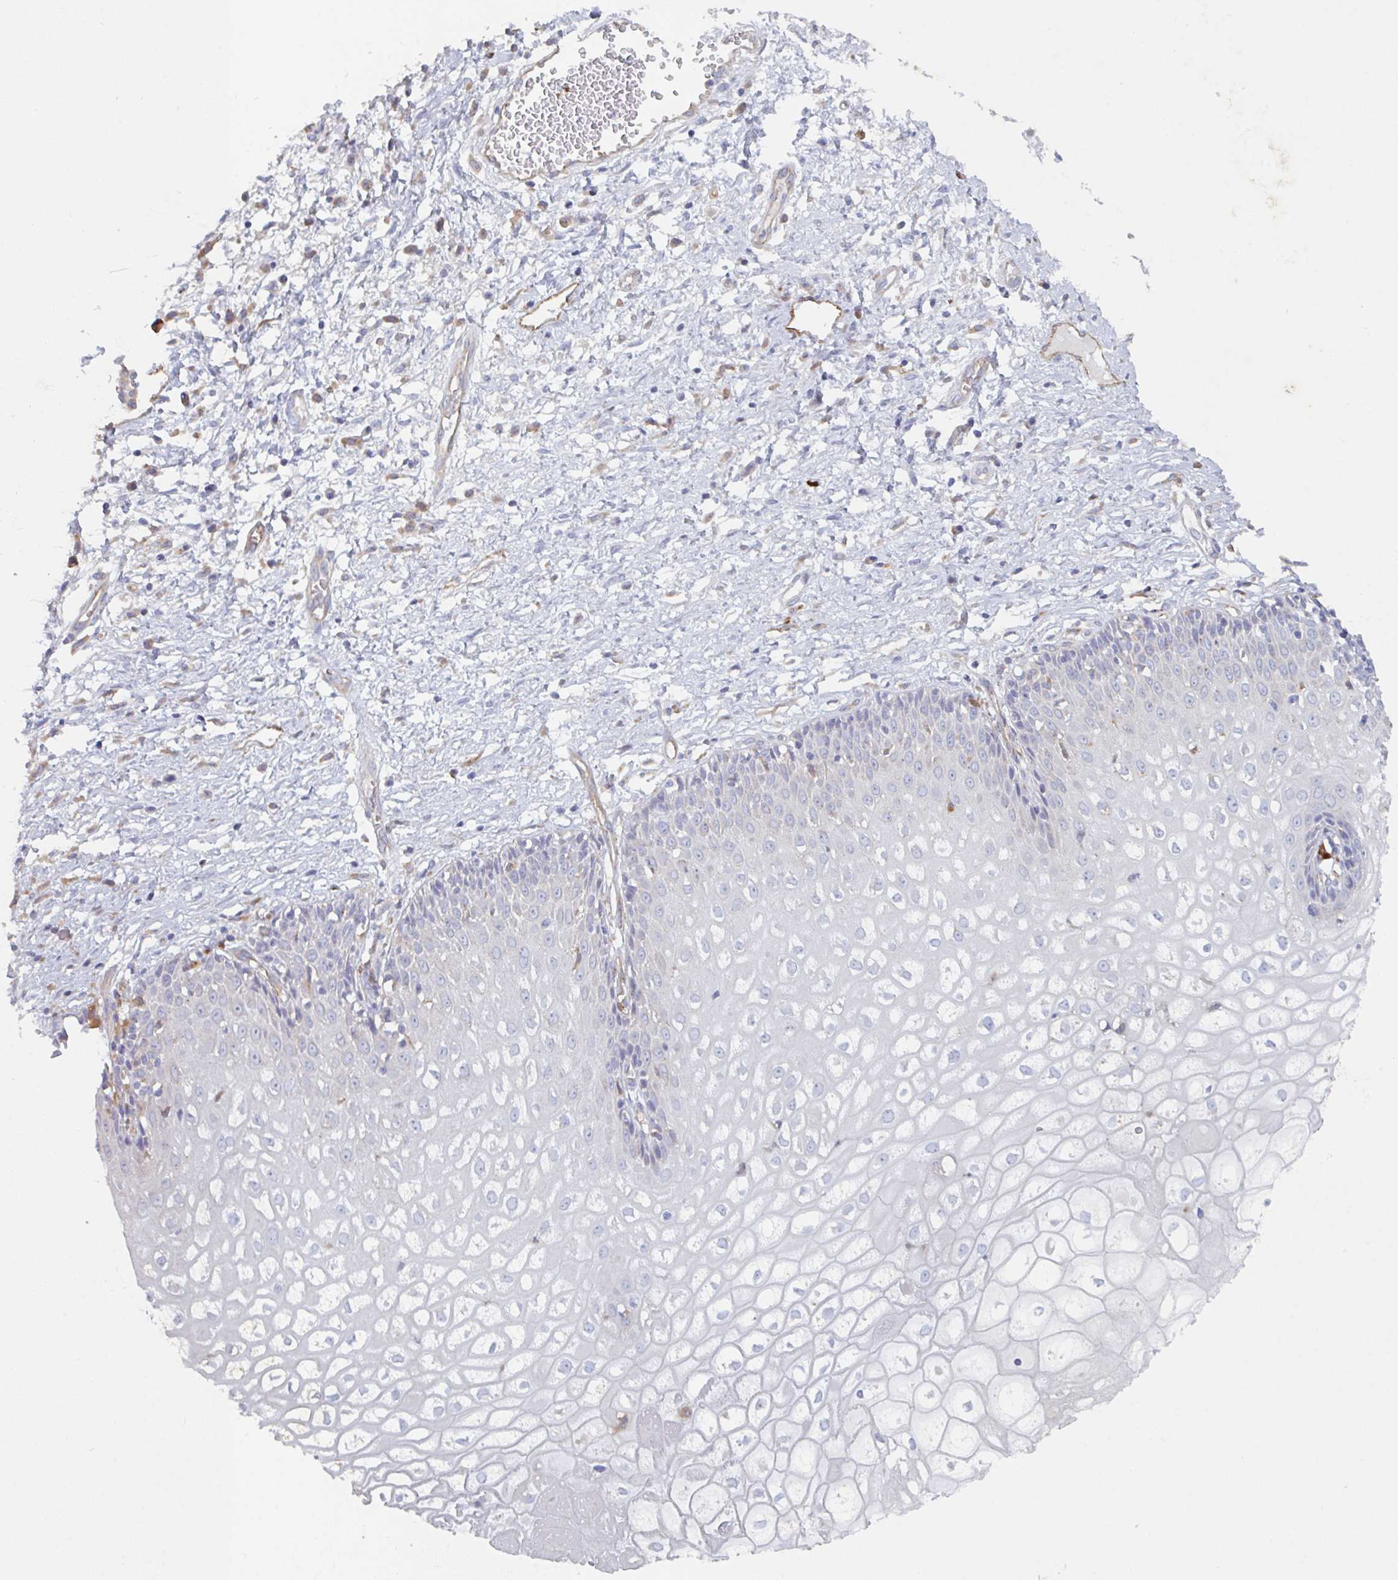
{"staining": {"intensity": "negative", "quantity": "none", "location": "none"}, "tissue": "cervix", "cell_type": "Glandular cells", "image_type": "normal", "snomed": [{"axis": "morphology", "description": "Normal tissue, NOS"}, {"axis": "topography", "description": "Cervix"}], "caption": "High magnification brightfield microscopy of normal cervix stained with DAB (3,3'-diaminobenzidine) (brown) and counterstained with hematoxylin (blue): glandular cells show no significant staining. The staining was performed using DAB to visualize the protein expression in brown, while the nuclei were stained in blue with hematoxylin (Magnification: 20x).", "gene": "MANBA", "patient": {"sex": "female", "age": 36}}